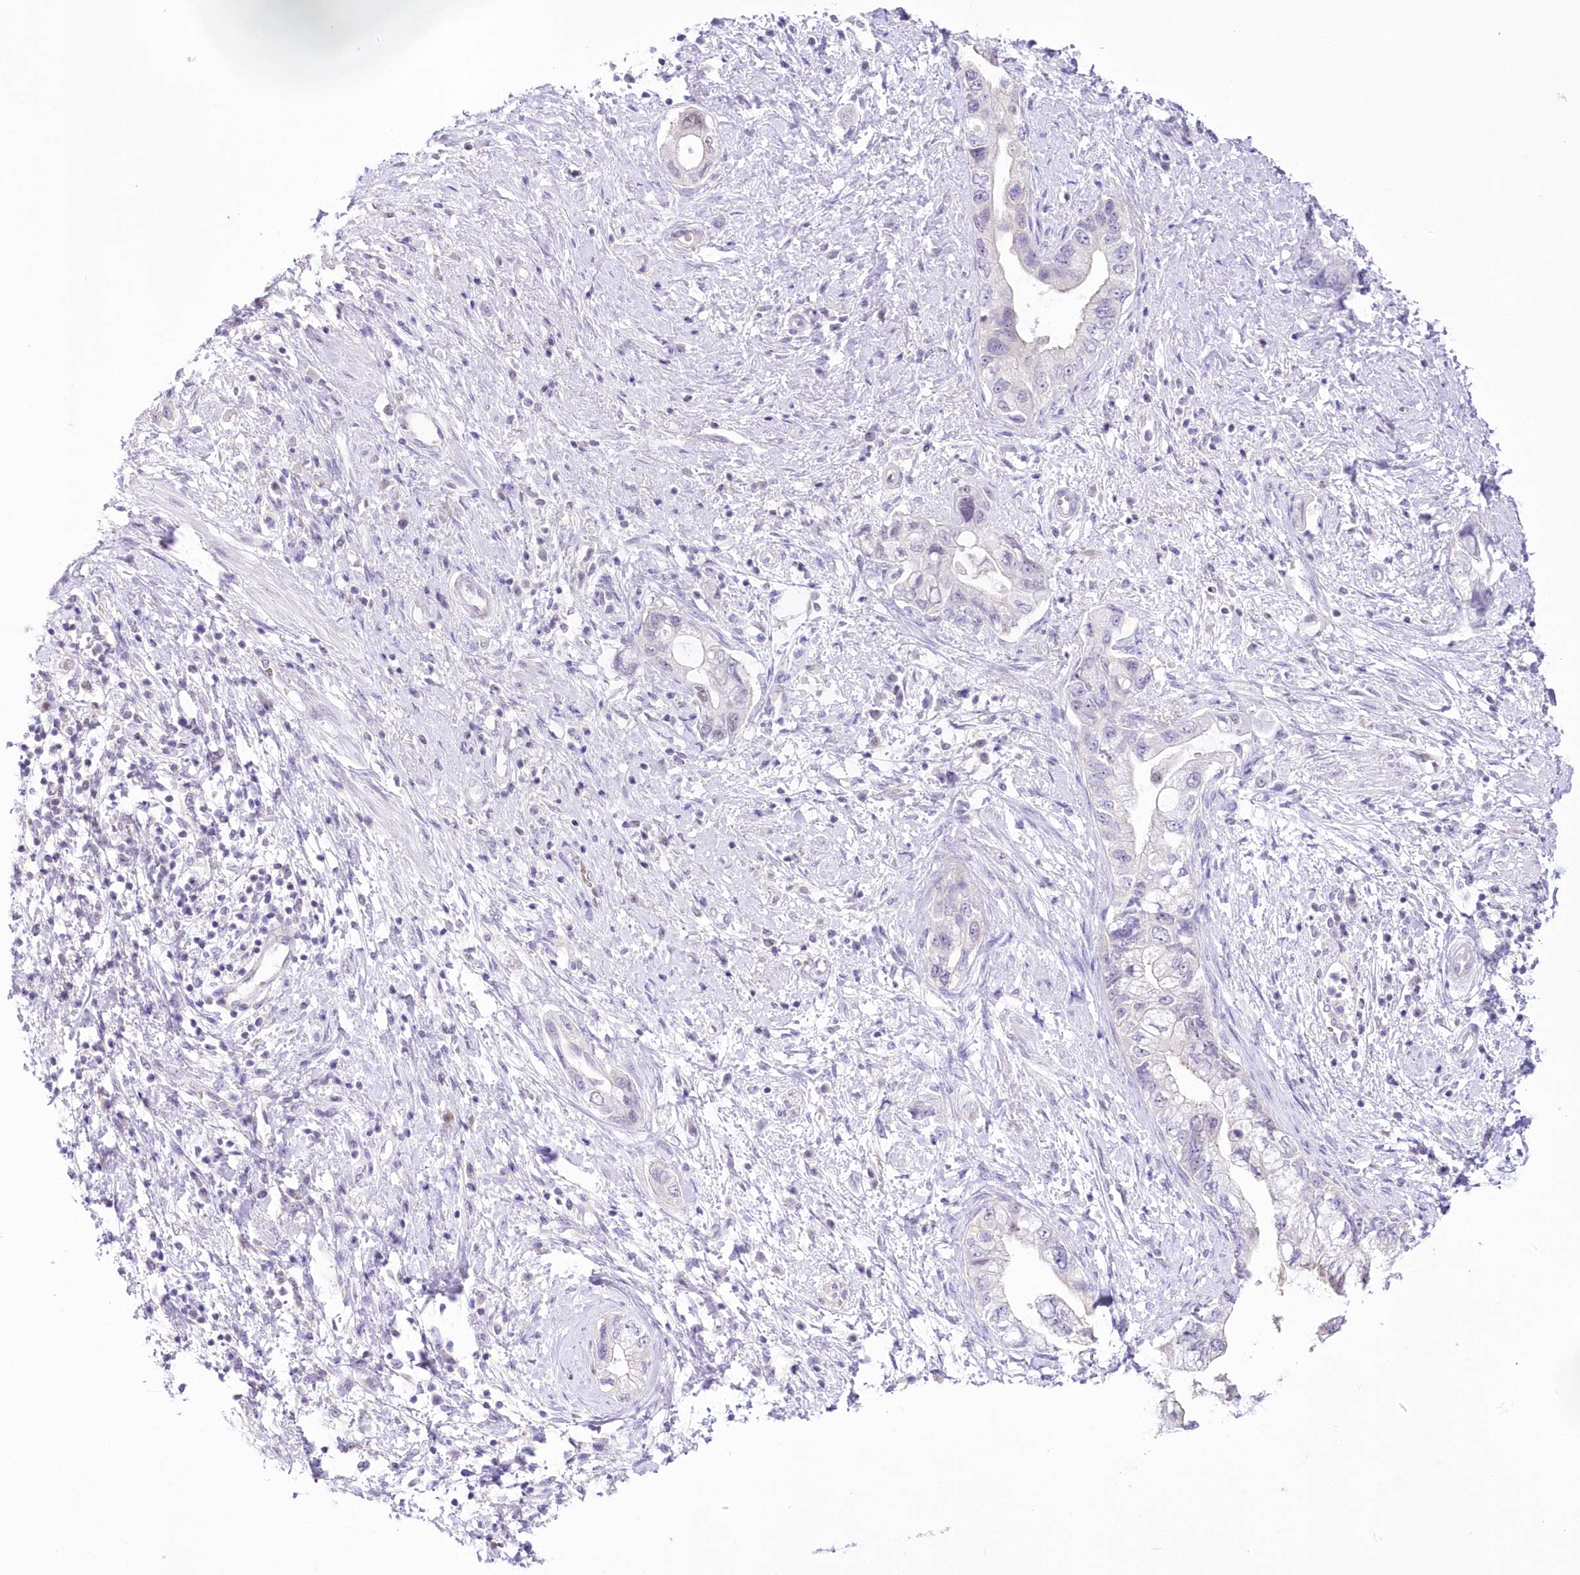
{"staining": {"intensity": "negative", "quantity": "none", "location": "none"}, "tissue": "pancreatic cancer", "cell_type": "Tumor cells", "image_type": "cancer", "snomed": [{"axis": "morphology", "description": "Adenocarcinoma, NOS"}, {"axis": "topography", "description": "Pancreas"}], "caption": "This micrograph is of pancreatic adenocarcinoma stained with immunohistochemistry (IHC) to label a protein in brown with the nuclei are counter-stained blue. There is no positivity in tumor cells.", "gene": "UBA6", "patient": {"sex": "female", "age": 73}}